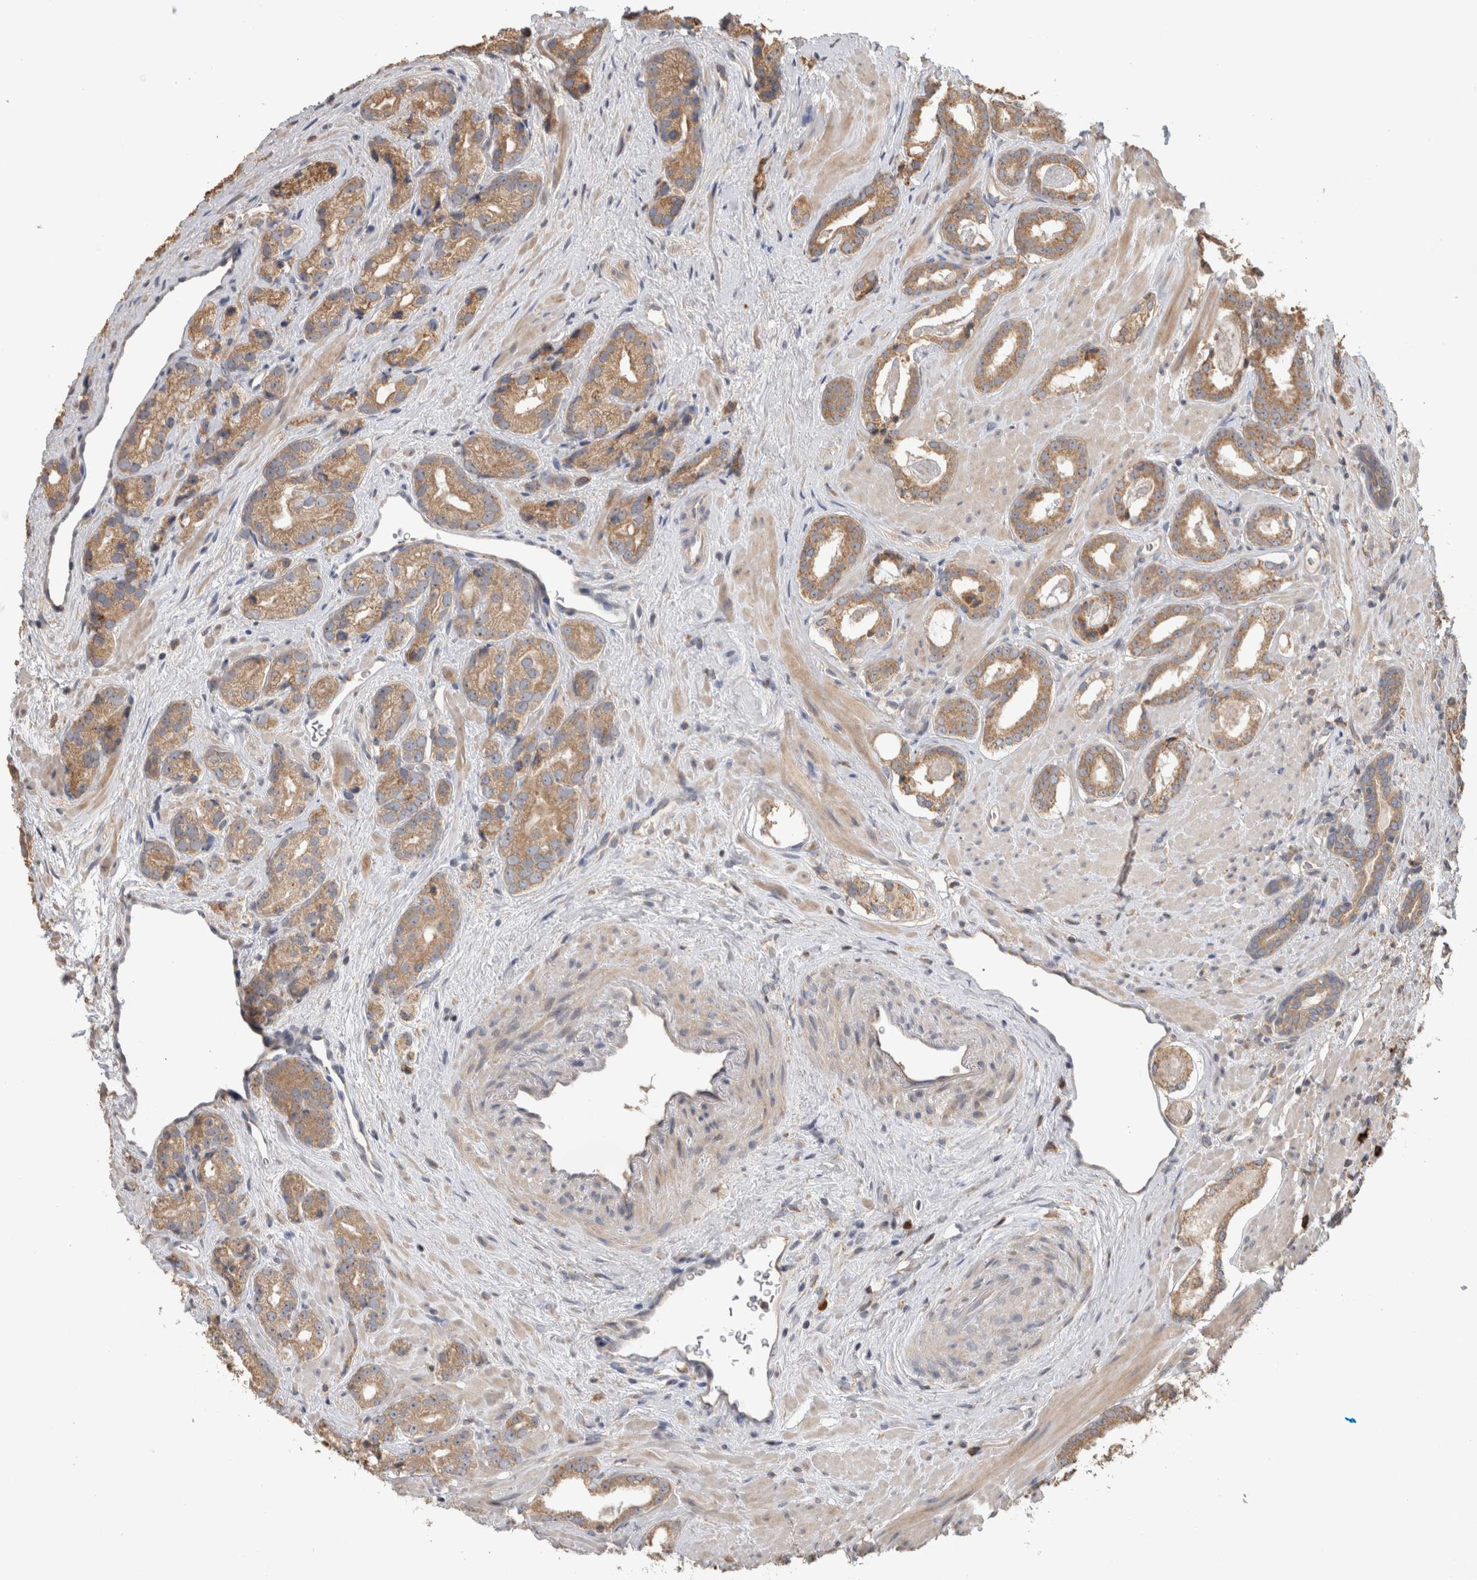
{"staining": {"intensity": "moderate", "quantity": ">75%", "location": "cytoplasmic/membranous"}, "tissue": "prostate cancer", "cell_type": "Tumor cells", "image_type": "cancer", "snomed": [{"axis": "morphology", "description": "Adenocarcinoma, High grade"}, {"axis": "topography", "description": "Prostate"}], "caption": "A medium amount of moderate cytoplasmic/membranous positivity is seen in approximately >75% of tumor cells in adenocarcinoma (high-grade) (prostate) tissue. Nuclei are stained in blue.", "gene": "TBCE", "patient": {"sex": "male", "age": 71}}